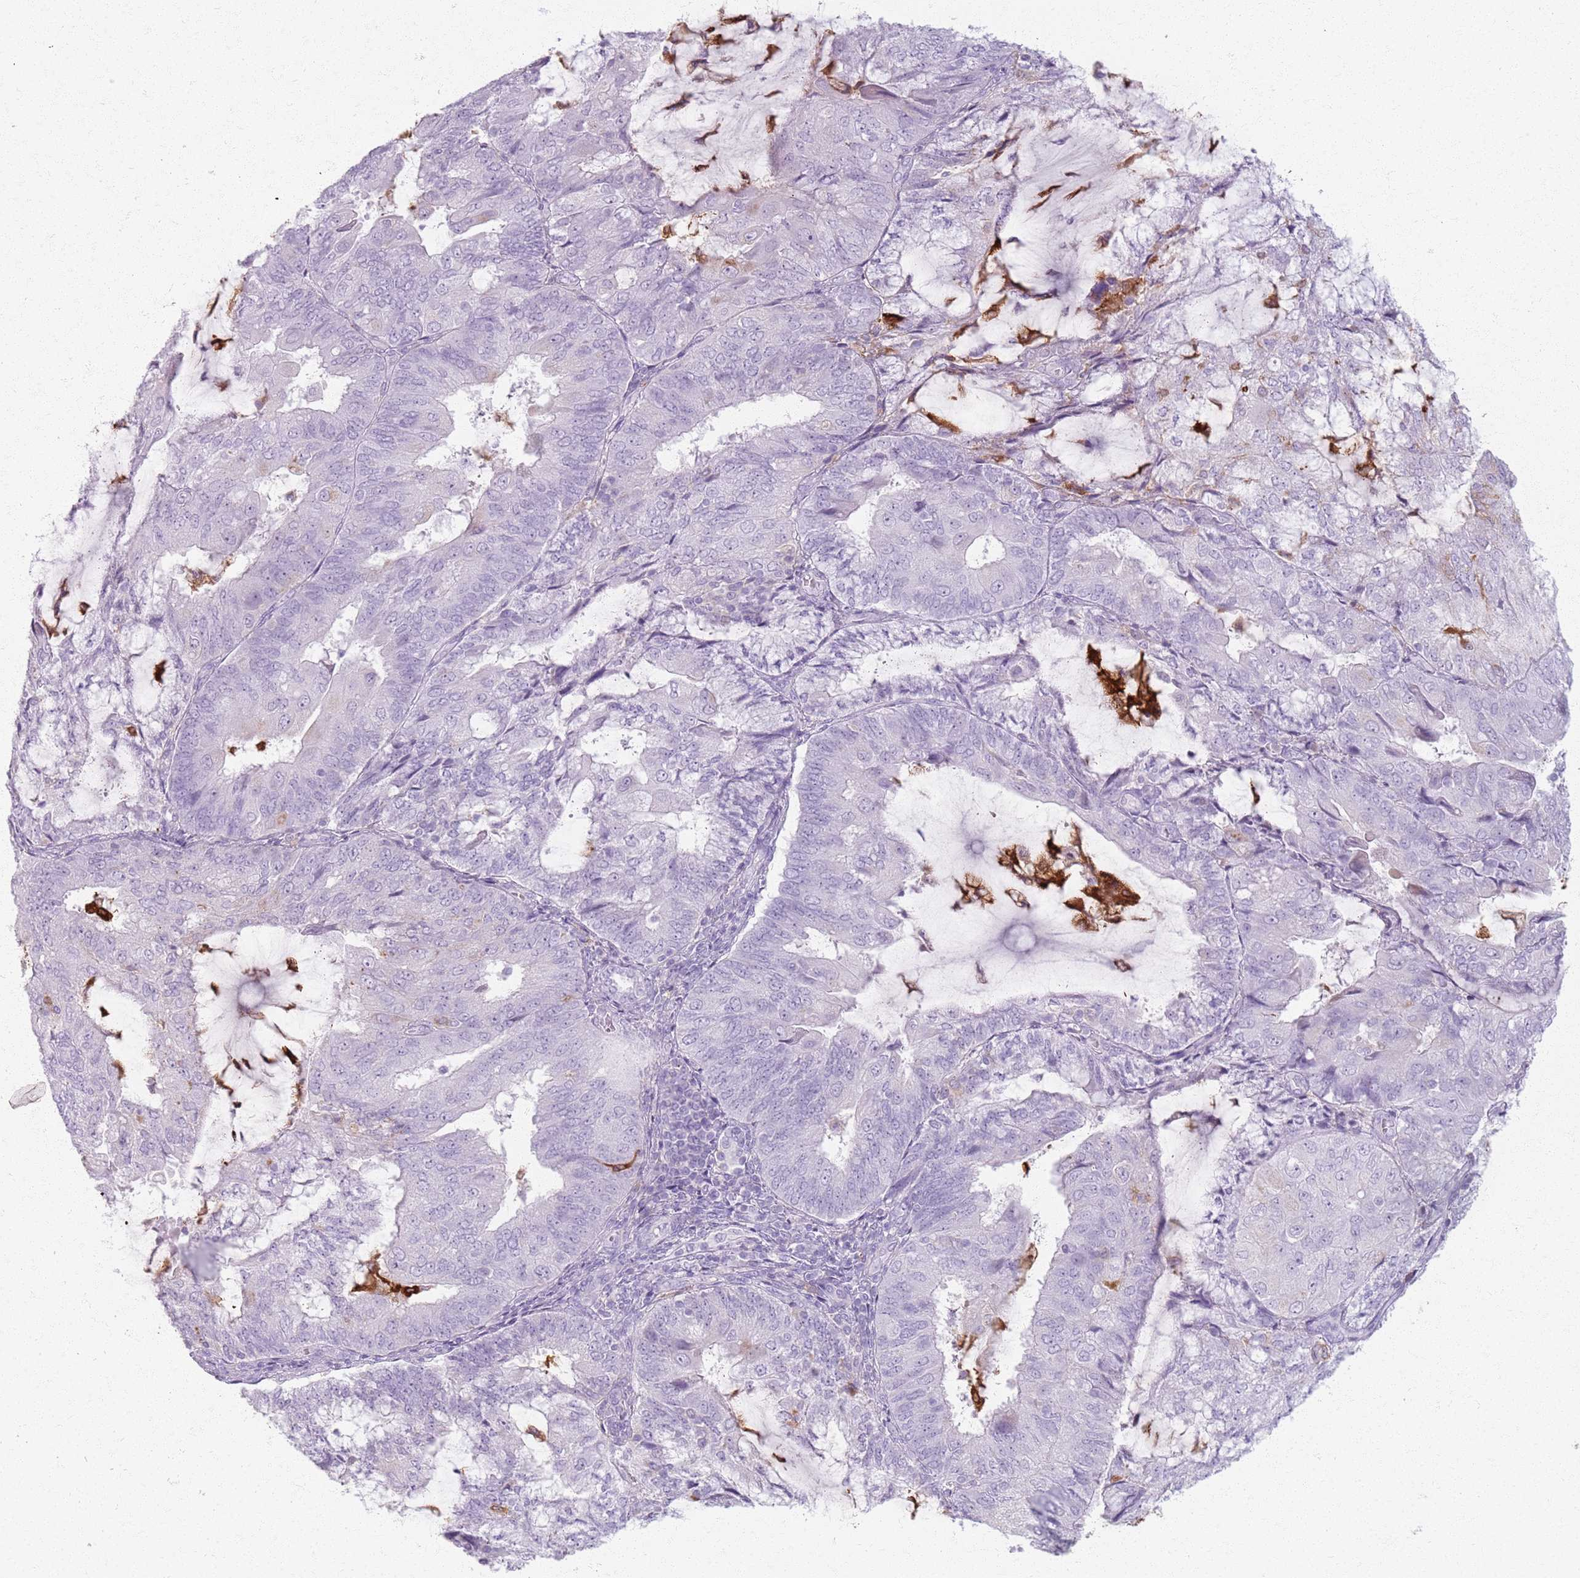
{"staining": {"intensity": "negative", "quantity": "none", "location": "none"}, "tissue": "endometrial cancer", "cell_type": "Tumor cells", "image_type": "cancer", "snomed": [{"axis": "morphology", "description": "Adenocarcinoma, NOS"}, {"axis": "topography", "description": "Endometrium"}], "caption": "Human endometrial cancer (adenocarcinoma) stained for a protein using immunohistochemistry (IHC) reveals no staining in tumor cells.", "gene": "GDPGP1", "patient": {"sex": "female", "age": 81}}